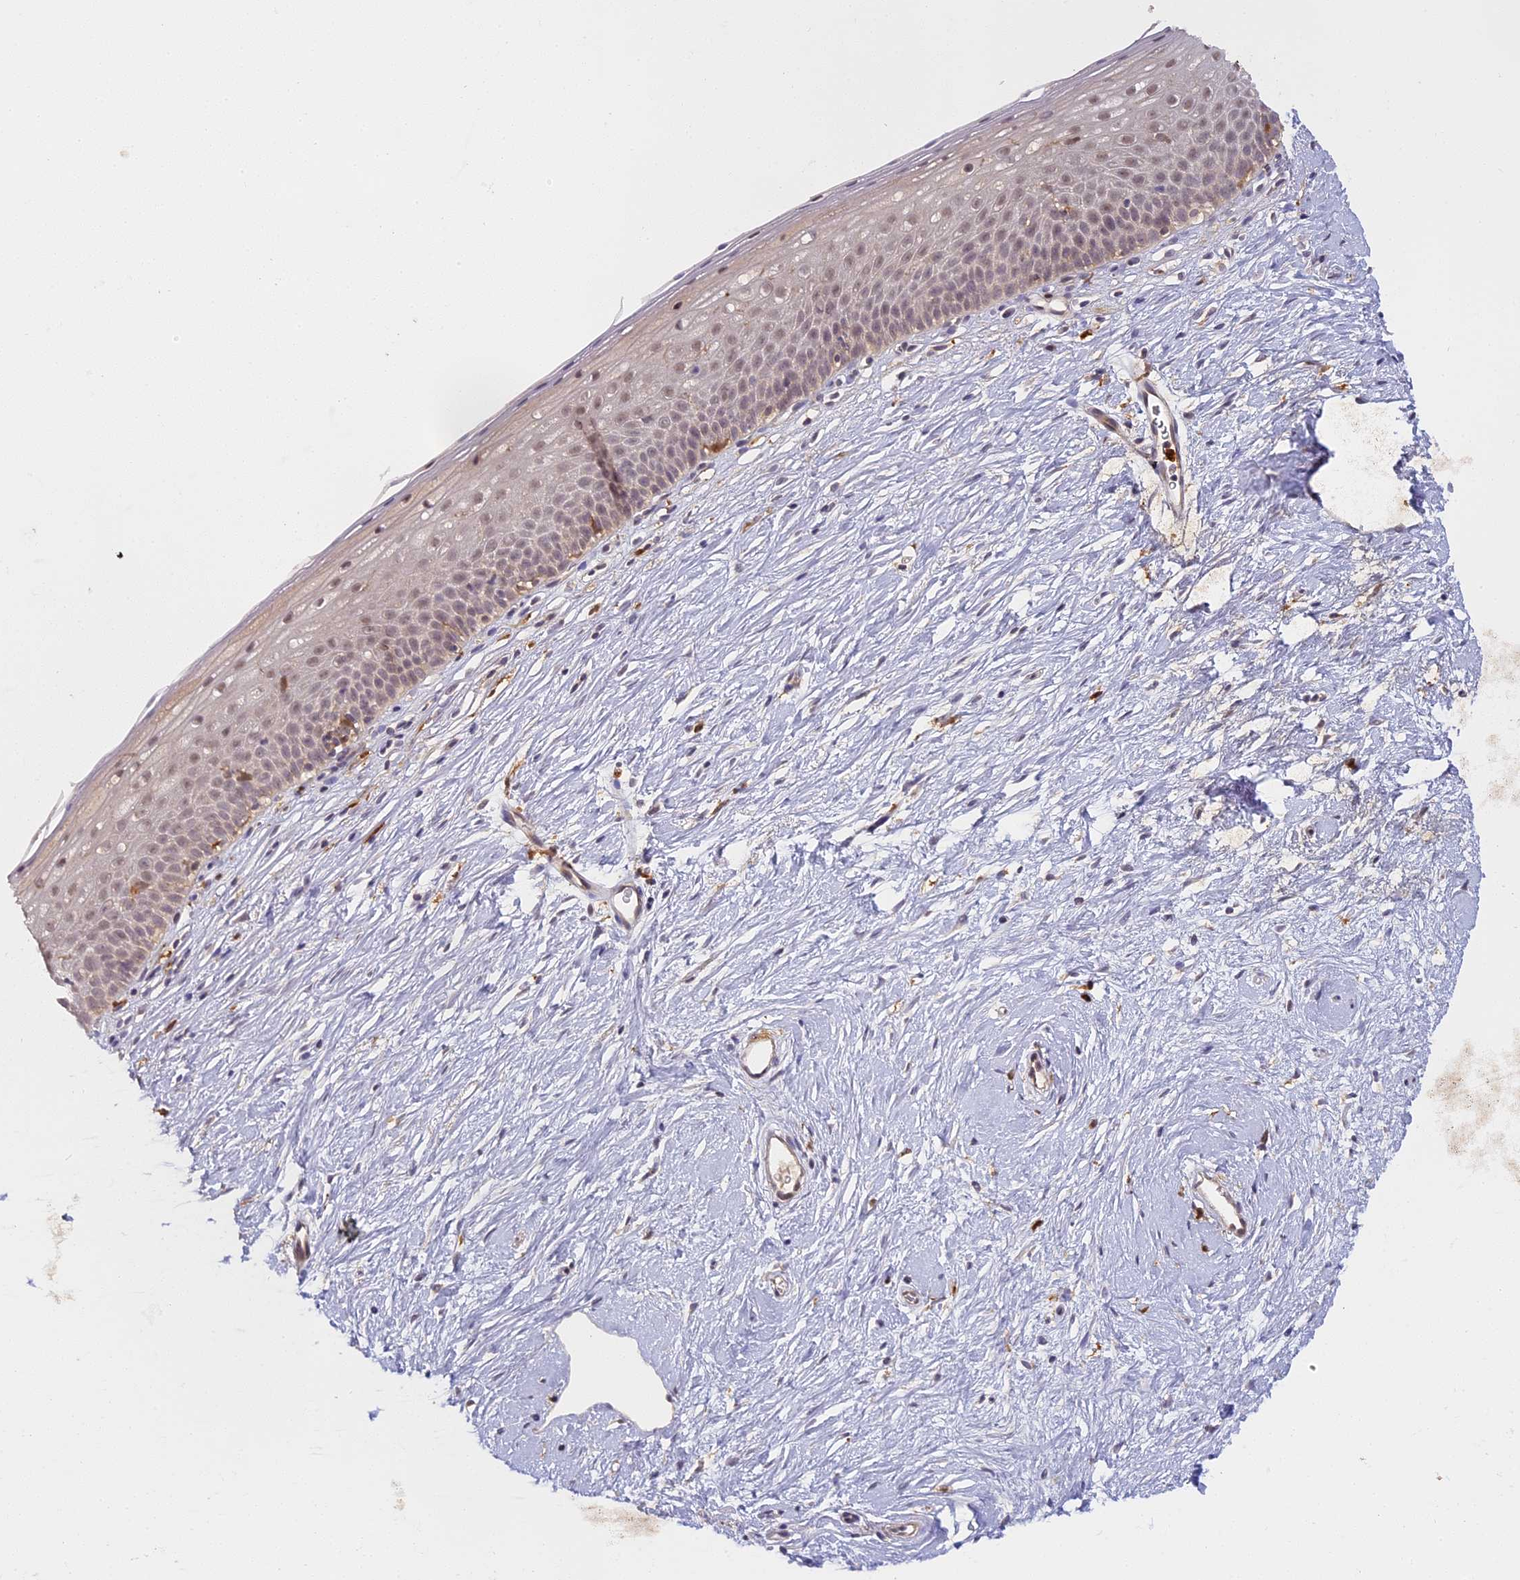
{"staining": {"intensity": "weak", "quantity": "25%-75%", "location": "cytoplasmic/membranous"}, "tissue": "cervix", "cell_type": "Glandular cells", "image_type": "normal", "snomed": [{"axis": "morphology", "description": "Normal tissue, NOS"}, {"axis": "topography", "description": "Cervix"}], "caption": "Brown immunohistochemical staining in normal human cervix reveals weak cytoplasmic/membranous positivity in about 25%-75% of glandular cells. The staining was performed using DAB (3,3'-diaminobenzidine), with brown indicating positive protein expression. Nuclei are stained blue with hematoxylin.", "gene": "NCF4", "patient": {"sex": "female", "age": 57}}